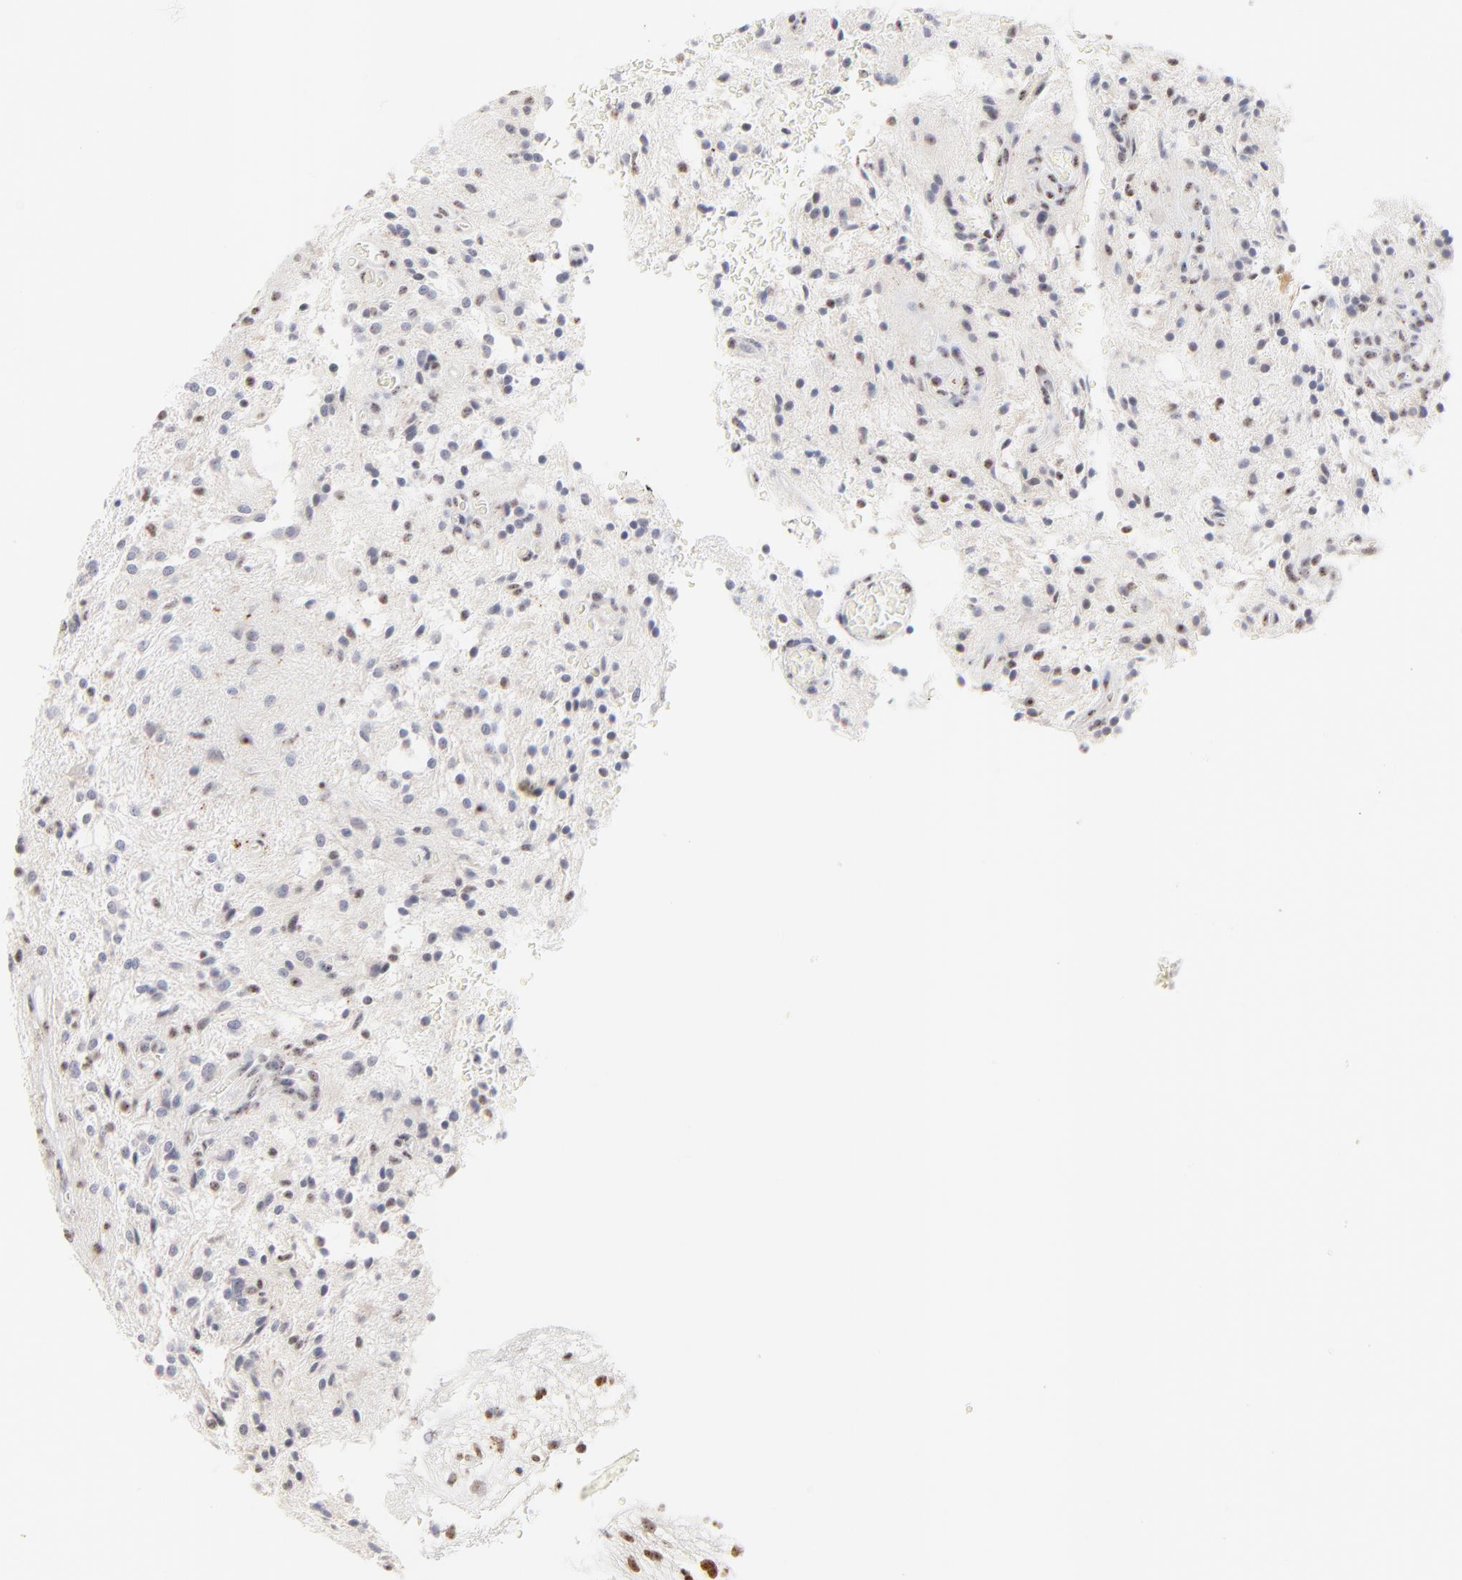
{"staining": {"intensity": "weak", "quantity": "25%-75%", "location": "nuclear"}, "tissue": "glioma", "cell_type": "Tumor cells", "image_type": "cancer", "snomed": [{"axis": "morphology", "description": "Glioma, malignant, NOS"}, {"axis": "topography", "description": "Cerebellum"}], "caption": "High-power microscopy captured an immunohistochemistry (IHC) image of glioma, revealing weak nuclear staining in approximately 25%-75% of tumor cells.", "gene": "NFIL3", "patient": {"sex": "female", "age": 10}}